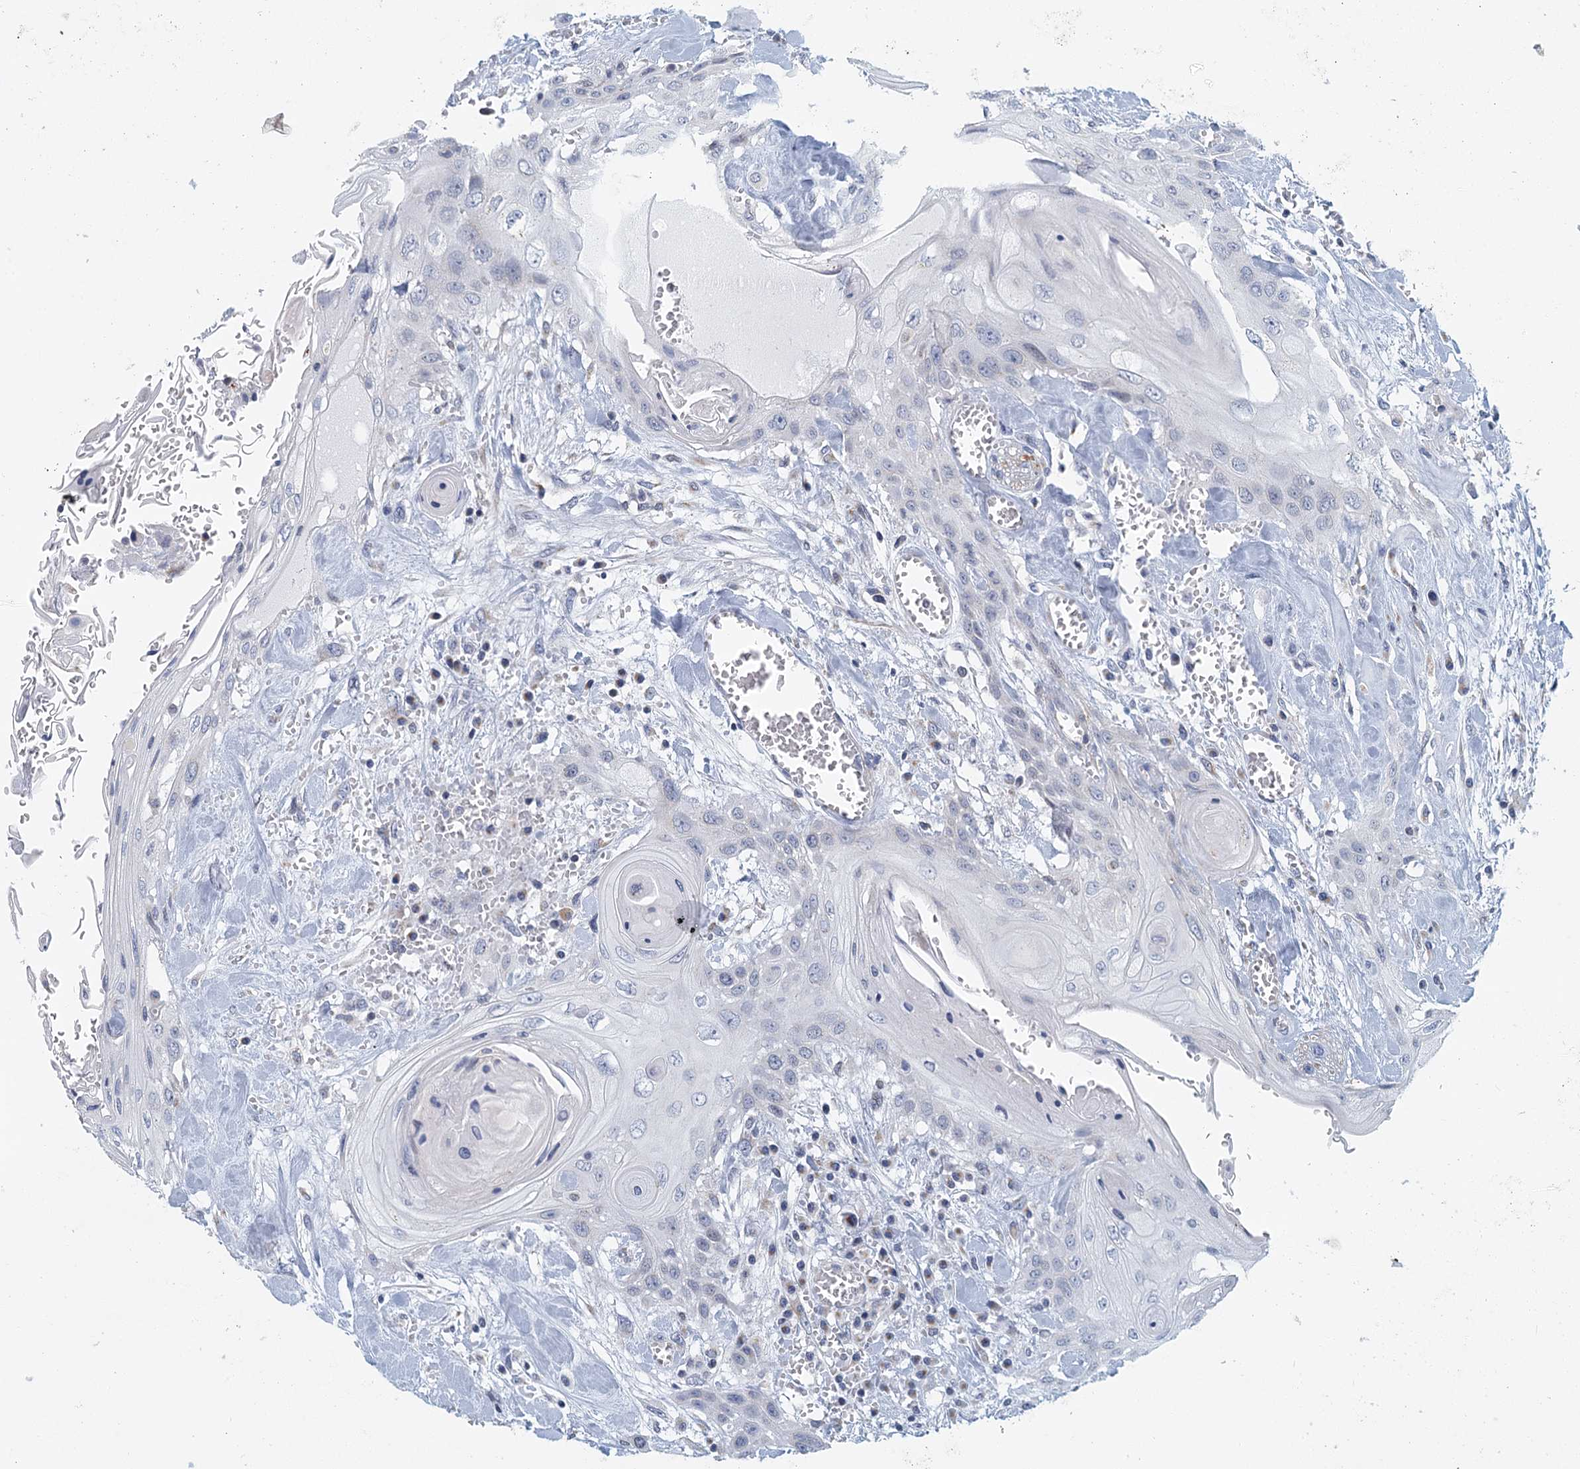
{"staining": {"intensity": "negative", "quantity": "none", "location": "none"}, "tissue": "head and neck cancer", "cell_type": "Tumor cells", "image_type": "cancer", "snomed": [{"axis": "morphology", "description": "Squamous cell carcinoma, NOS"}, {"axis": "topography", "description": "Head-Neck"}], "caption": "This is an immunohistochemistry micrograph of human head and neck cancer. There is no expression in tumor cells.", "gene": "ZNF527", "patient": {"sex": "female", "age": 43}}